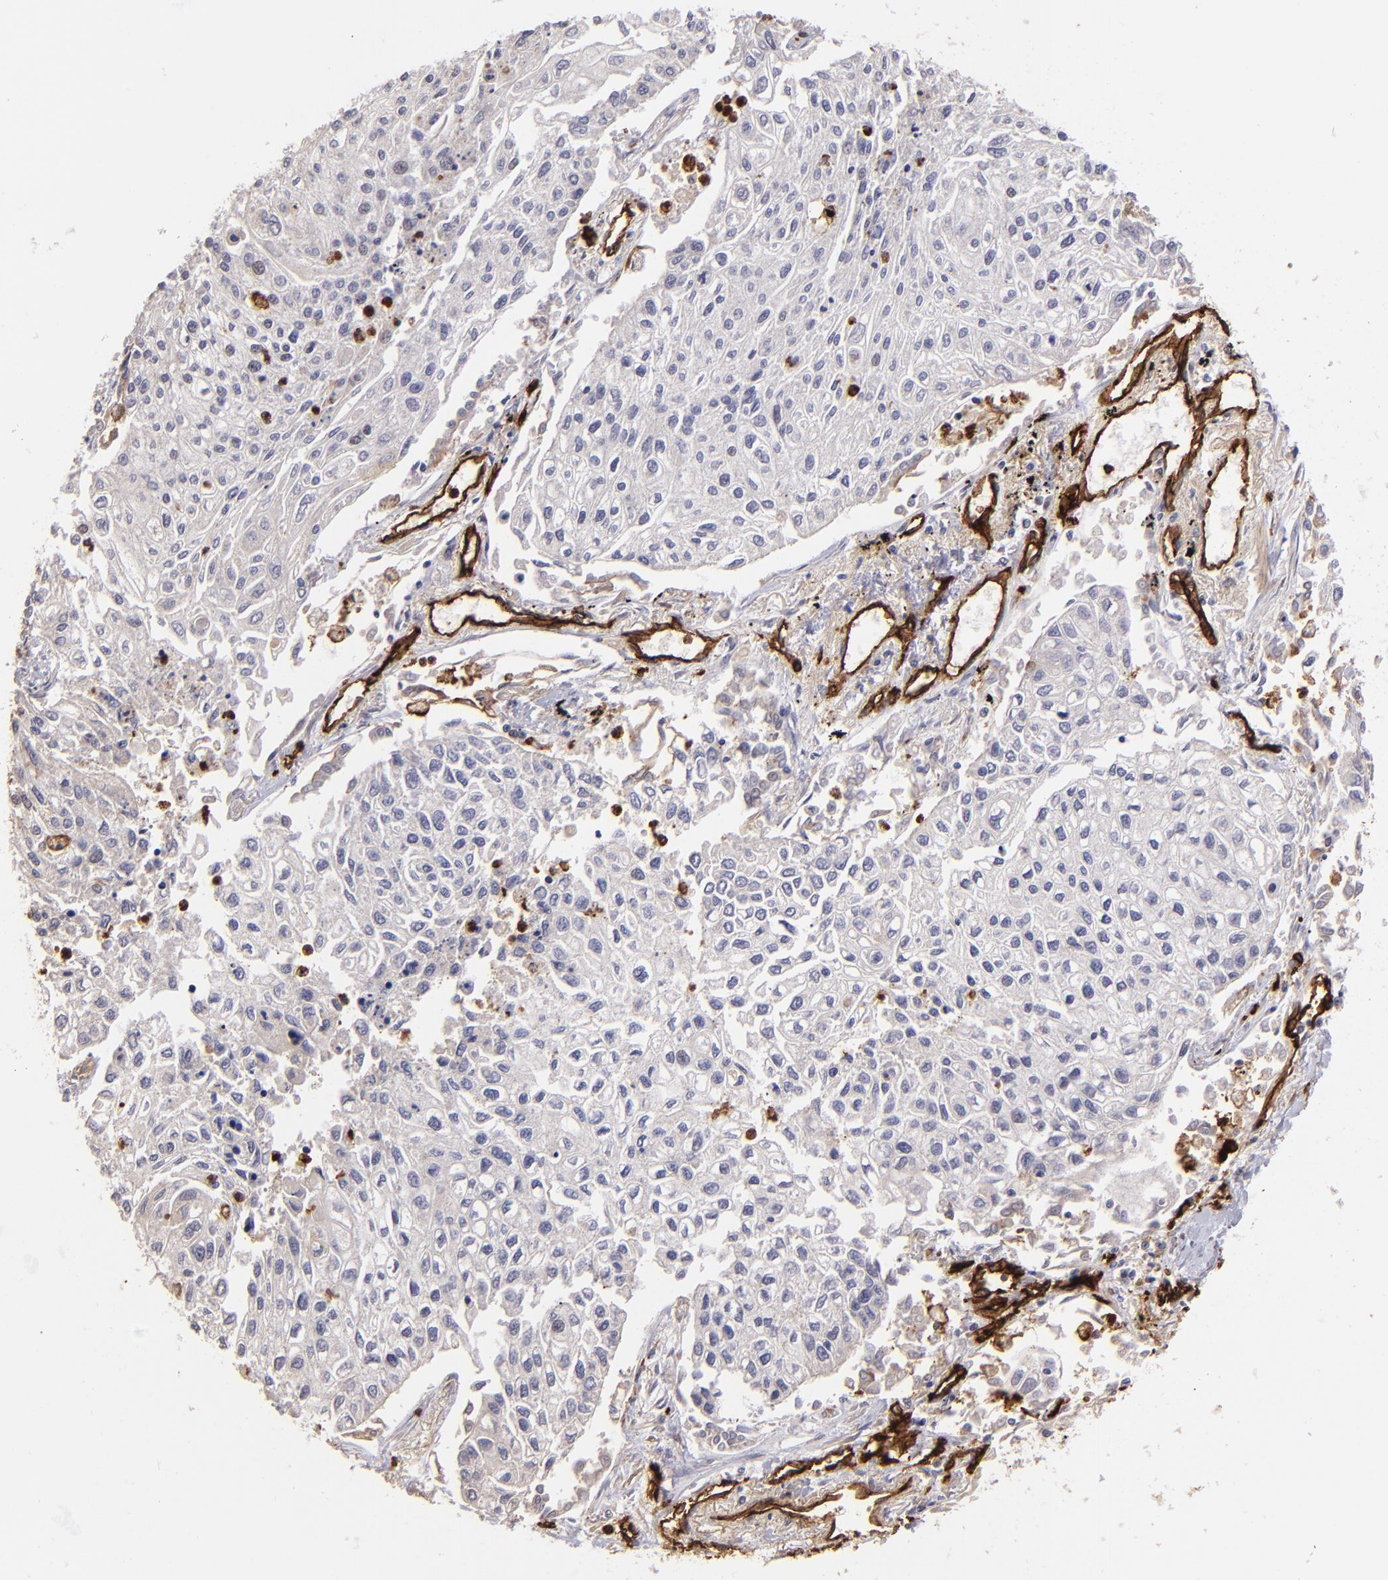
{"staining": {"intensity": "negative", "quantity": "none", "location": "none"}, "tissue": "lung cancer", "cell_type": "Tumor cells", "image_type": "cancer", "snomed": [{"axis": "morphology", "description": "Squamous cell carcinoma, NOS"}, {"axis": "topography", "description": "Lung"}], "caption": "A photomicrograph of human lung cancer (squamous cell carcinoma) is negative for staining in tumor cells. The staining is performed using DAB brown chromogen with nuclei counter-stained in using hematoxylin.", "gene": "DYSF", "patient": {"sex": "male", "age": 75}}